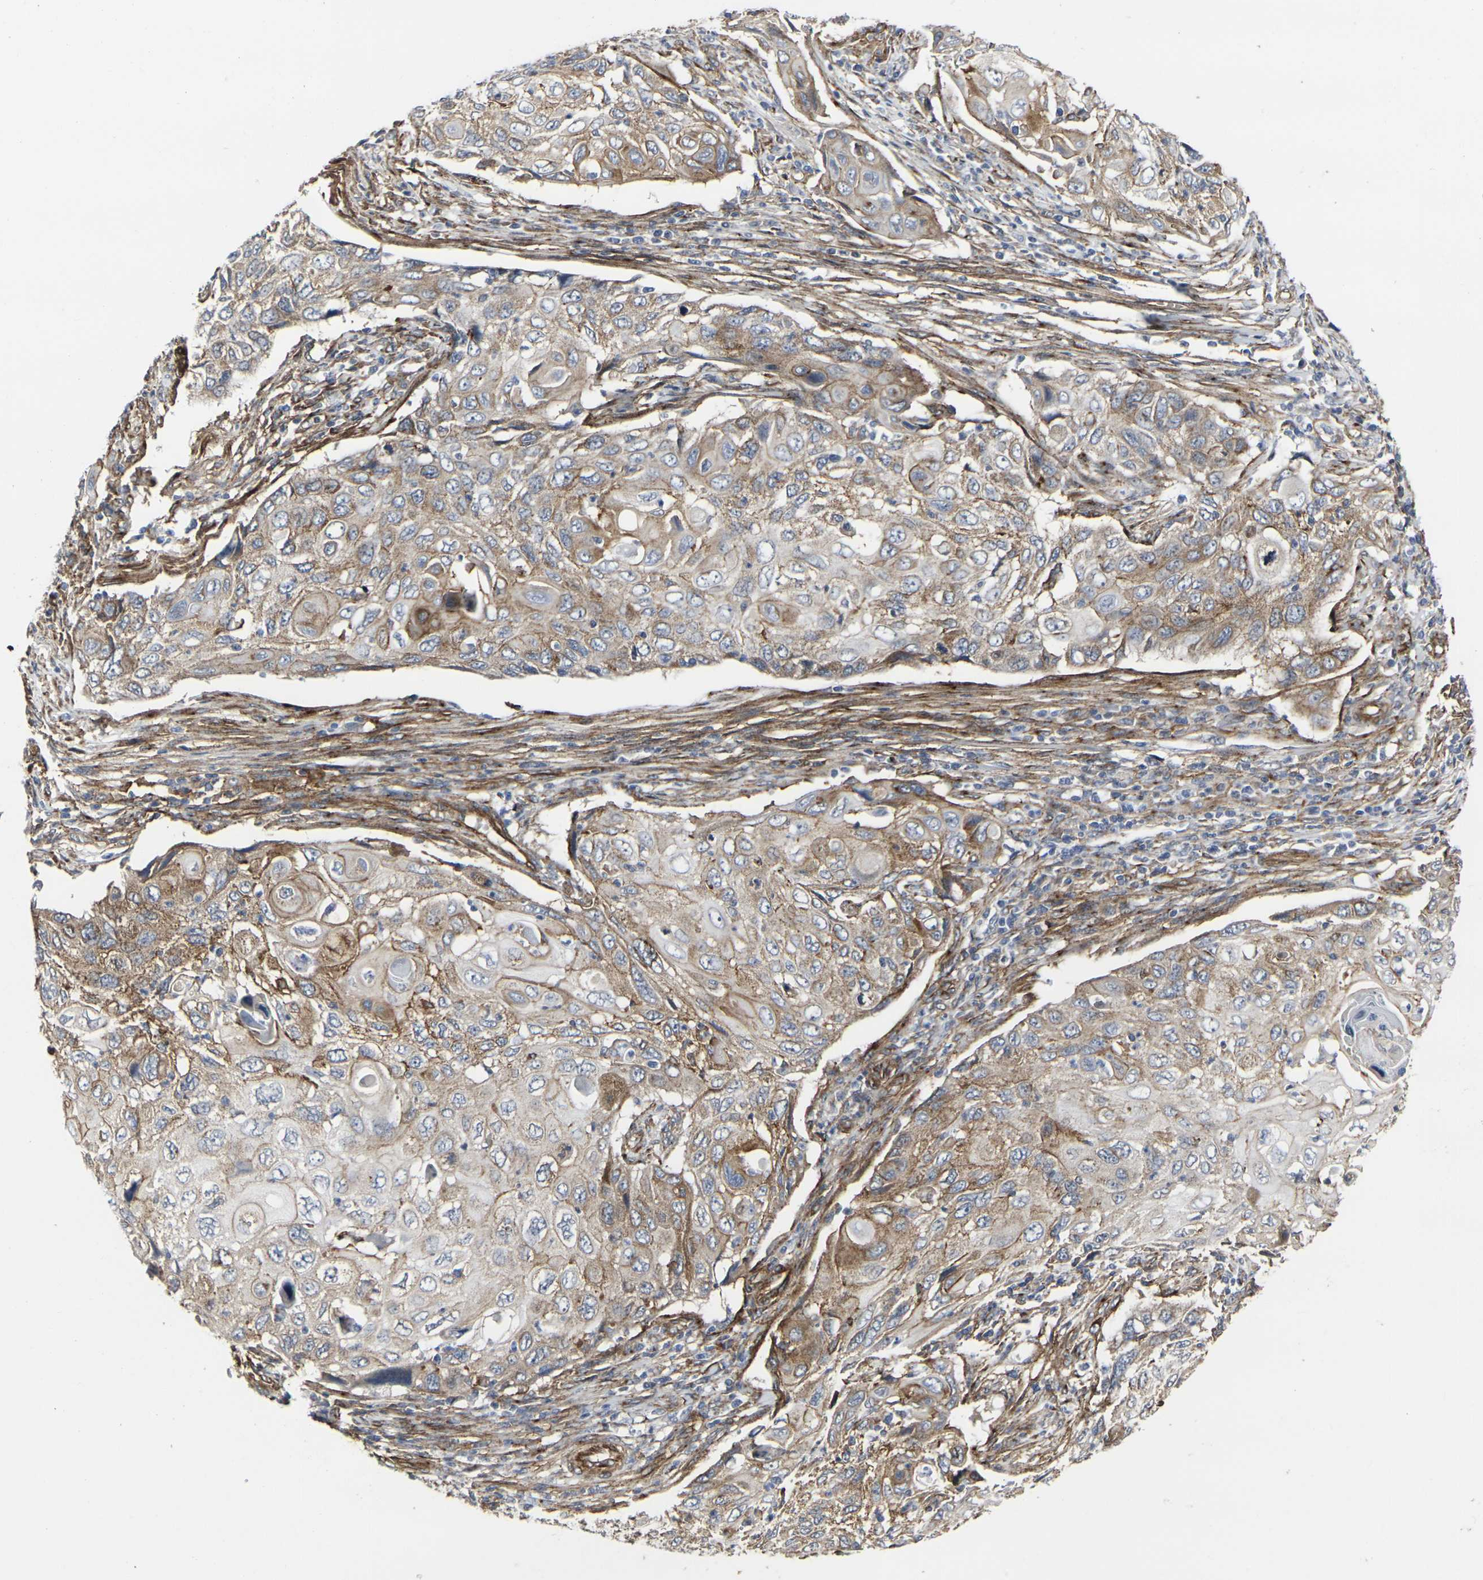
{"staining": {"intensity": "moderate", "quantity": ">75%", "location": "cytoplasmic/membranous"}, "tissue": "cervical cancer", "cell_type": "Tumor cells", "image_type": "cancer", "snomed": [{"axis": "morphology", "description": "Squamous cell carcinoma, NOS"}, {"axis": "topography", "description": "Cervix"}], "caption": "Immunohistochemical staining of cervical squamous cell carcinoma displays moderate cytoplasmic/membranous protein positivity in about >75% of tumor cells.", "gene": "MYOF", "patient": {"sex": "female", "age": 70}}